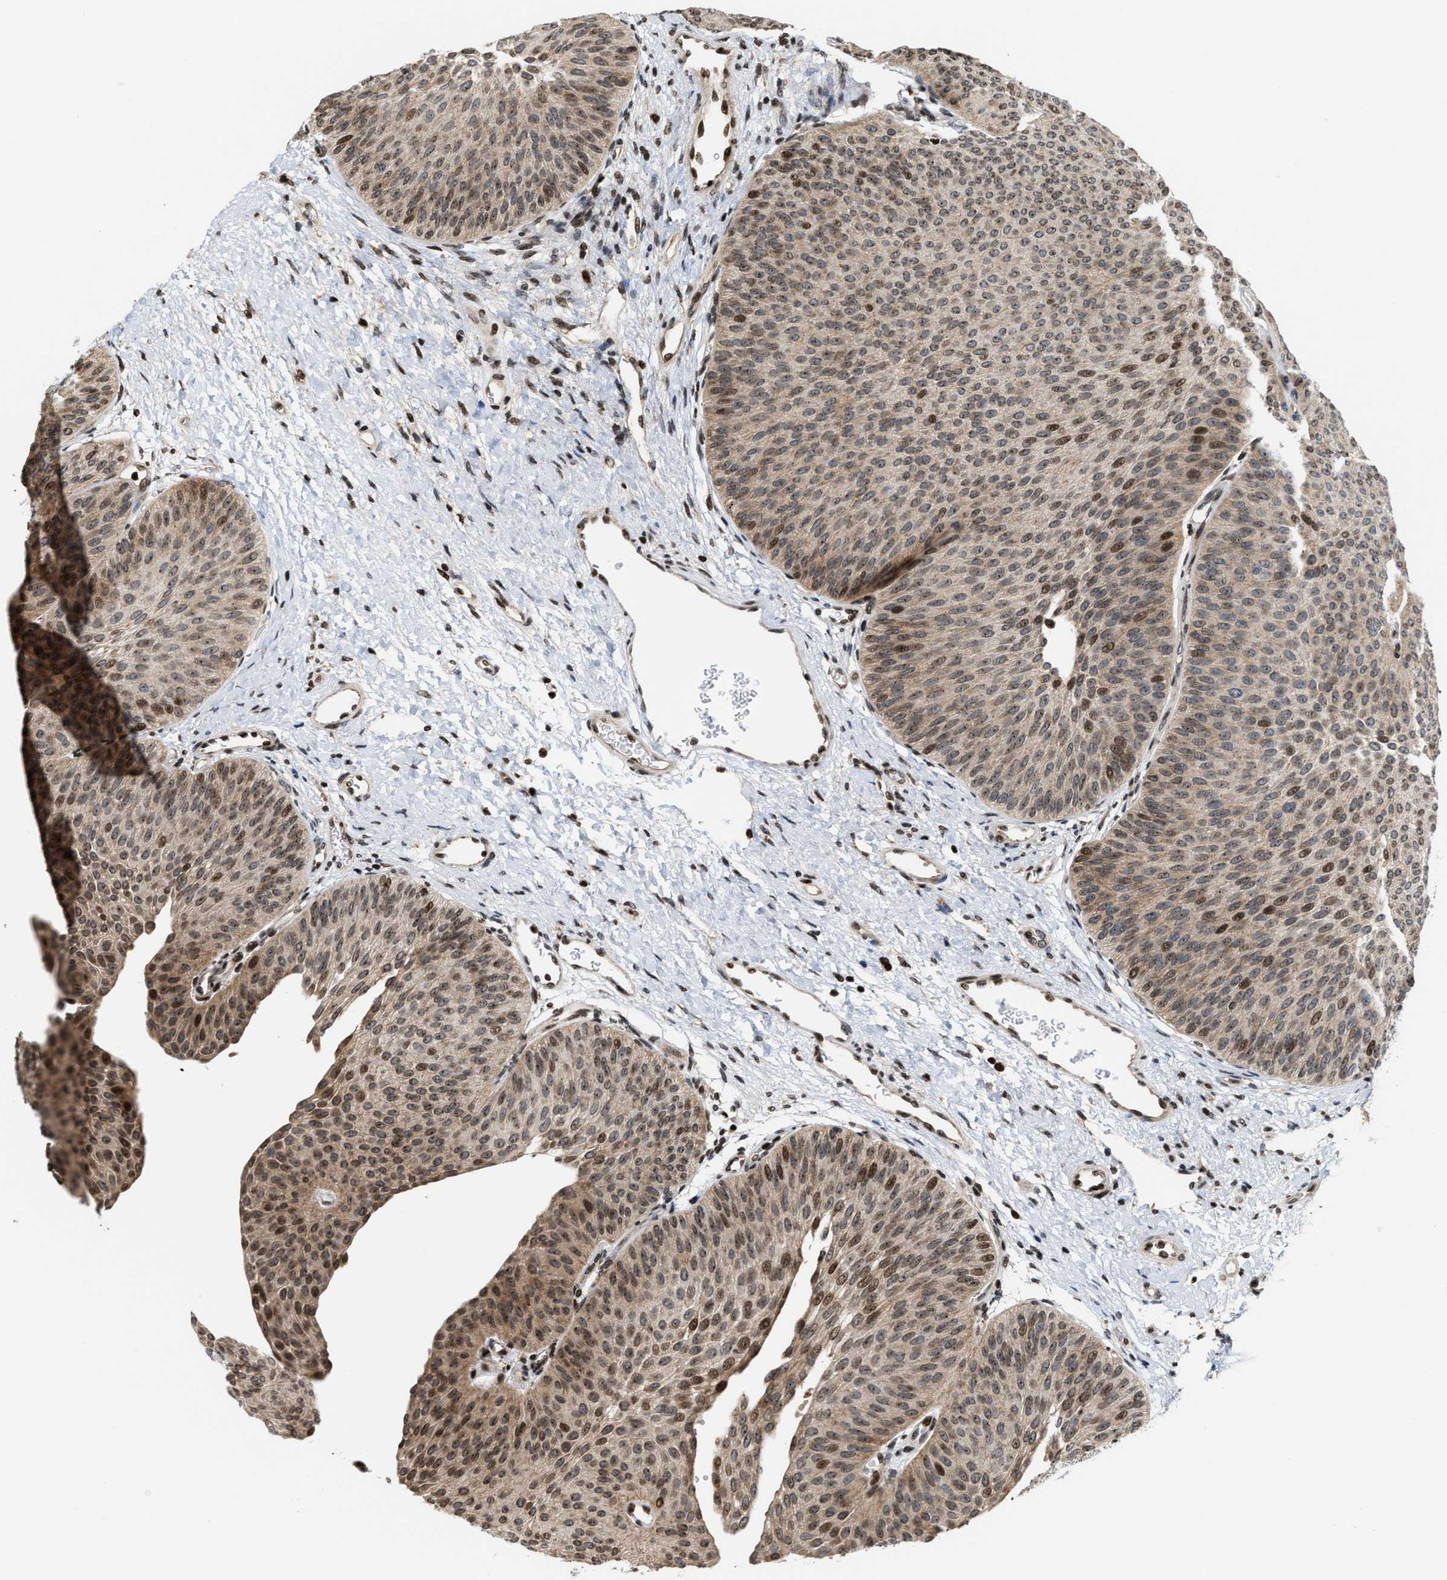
{"staining": {"intensity": "moderate", "quantity": ">75%", "location": "cytoplasmic/membranous,nuclear"}, "tissue": "urothelial cancer", "cell_type": "Tumor cells", "image_type": "cancer", "snomed": [{"axis": "morphology", "description": "Urothelial carcinoma, Low grade"}, {"axis": "topography", "description": "Urinary bladder"}], "caption": "Protein expression analysis of human urothelial cancer reveals moderate cytoplasmic/membranous and nuclear positivity in about >75% of tumor cells.", "gene": "PDZD2", "patient": {"sex": "female", "age": 60}}